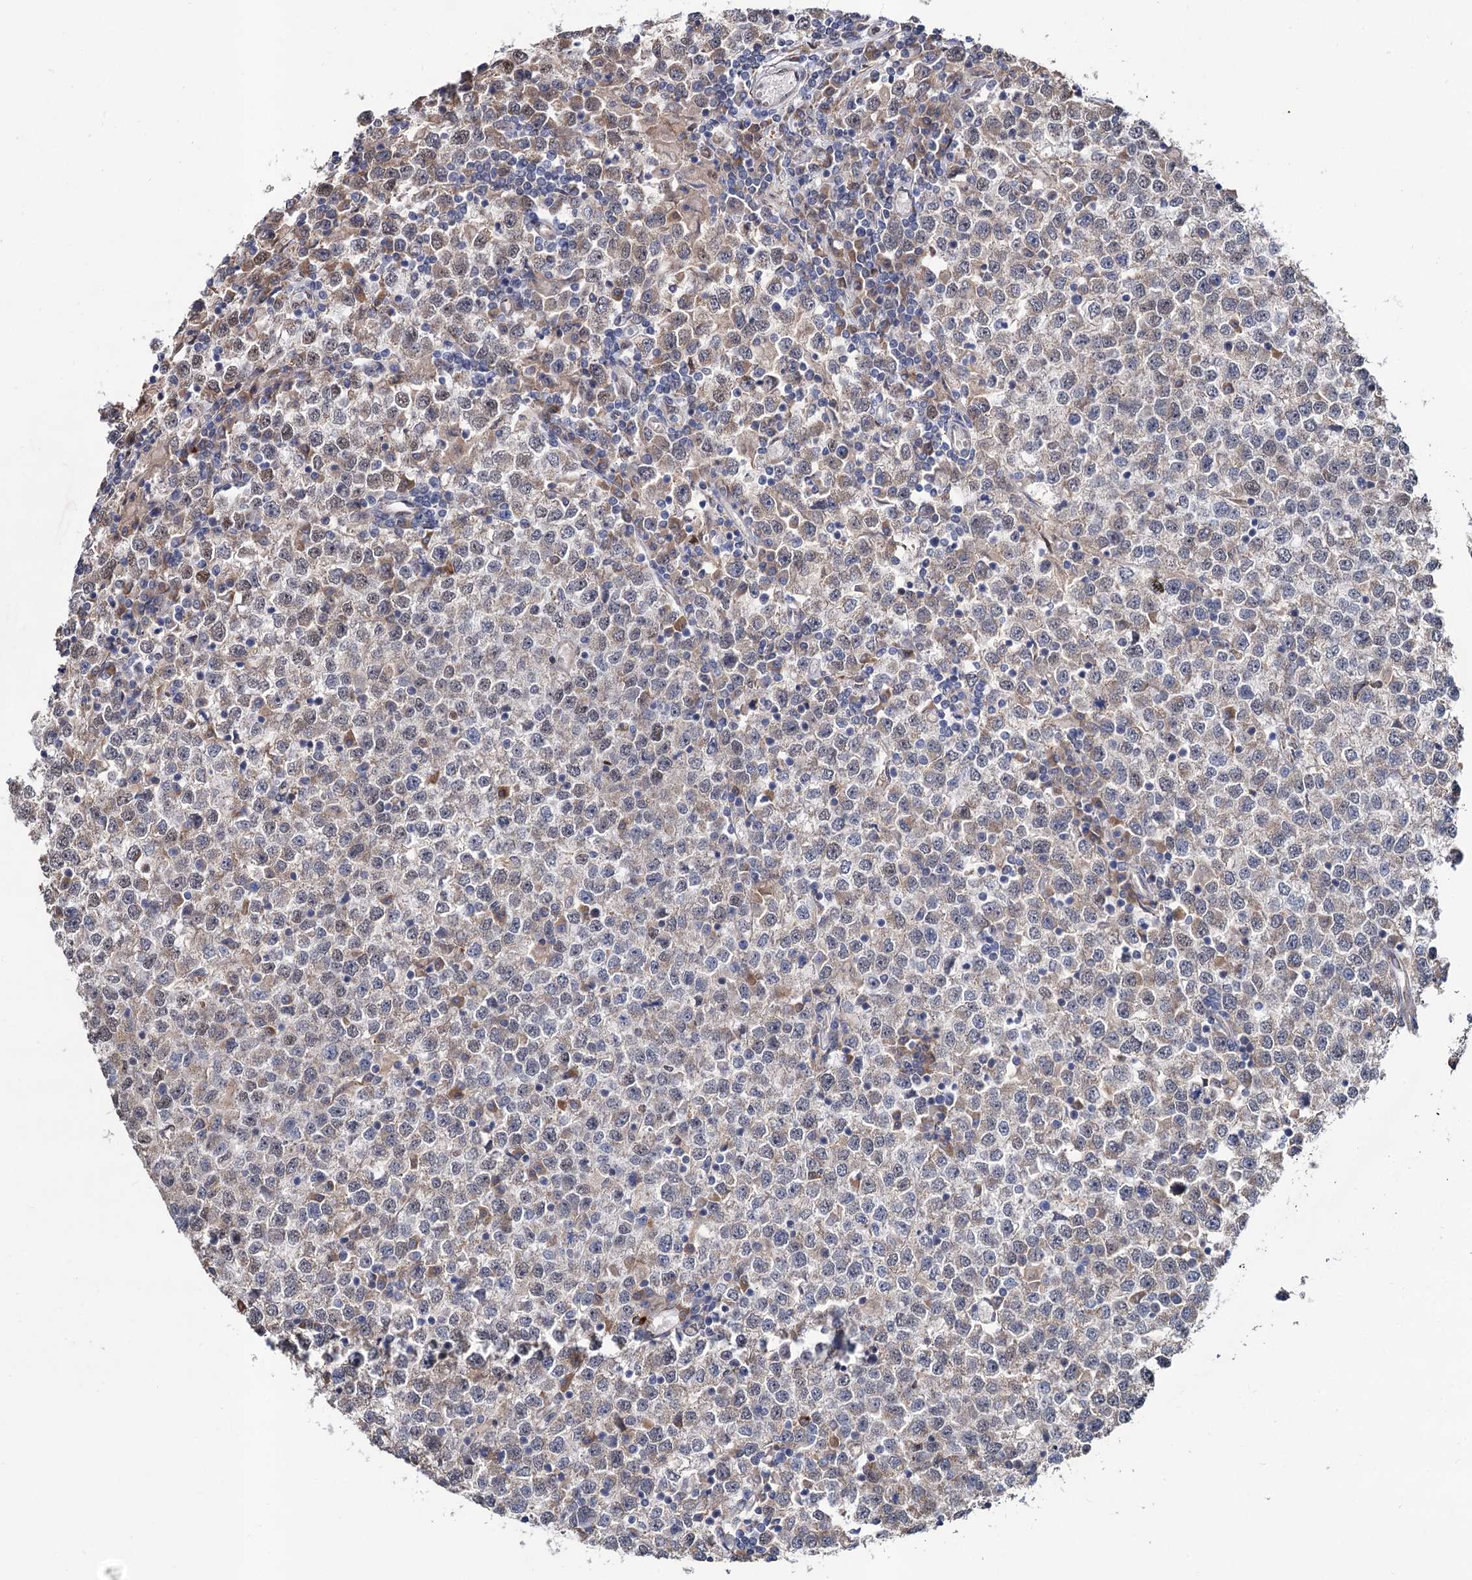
{"staining": {"intensity": "weak", "quantity": "<25%", "location": "cytoplasmic/membranous"}, "tissue": "testis cancer", "cell_type": "Tumor cells", "image_type": "cancer", "snomed": [{"axis": "morphology", "description": "Seminoma, NOS"}, {"axis": "topography", "description": "Testis"}], "caption": "Seminoma (testis) was stained to show a protein in brown. There is no significant positivity in tumor cells. (Brightfield microscopy of DAB (3,3'-diaminobenzidine) immunohistochemistry (IHC) at high magnification).", "gene": "ALKBH7", "patient": {"sex": "male", "age": 65}}